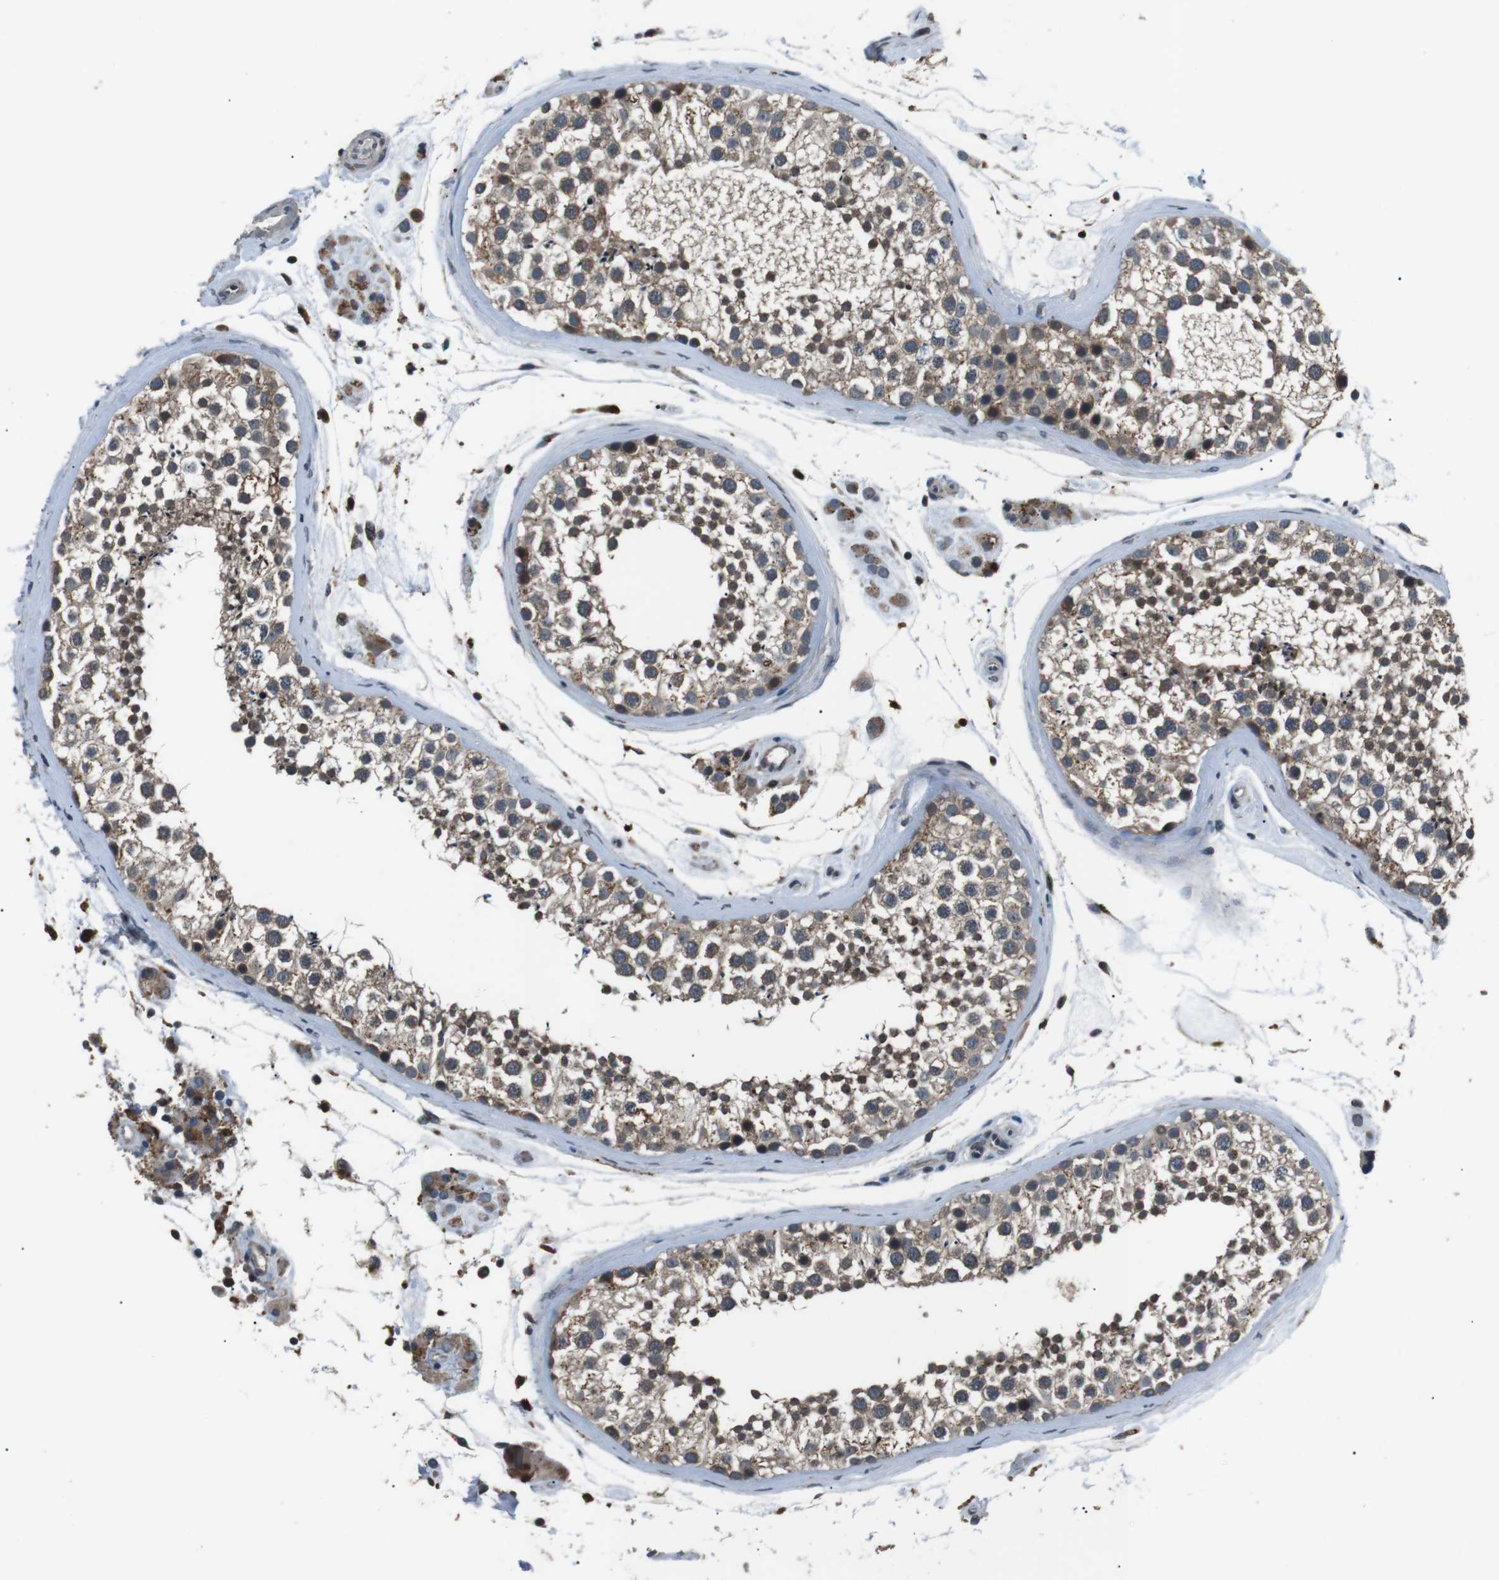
{"staining": {"intensity": "moderate", "quantity": ">75%", "location": "cytoplasmic/membranous"}, "tissue": "testis", "cell_type": "Cells in seminiferous ducts", "image_type": "normal", "snomed": [{"axis": "morphology", "description": "Normal tissue, NOS"}, {"axis": "topography", "description": "Testis"}], "caption": "IHC (DAB (3,3'-diaminobenzidine)) staining of normal testis exhibits moderate cytoplasmic/membranous protein expression in approximately >75% of cells in seminiferous ducts. (DAB (3,3'-diaminobenzidine) IHC, brown staining for protein, blue staining for nuclei).", "gene": "NEK7", "patient": {"sex": "male", "age": 46}}